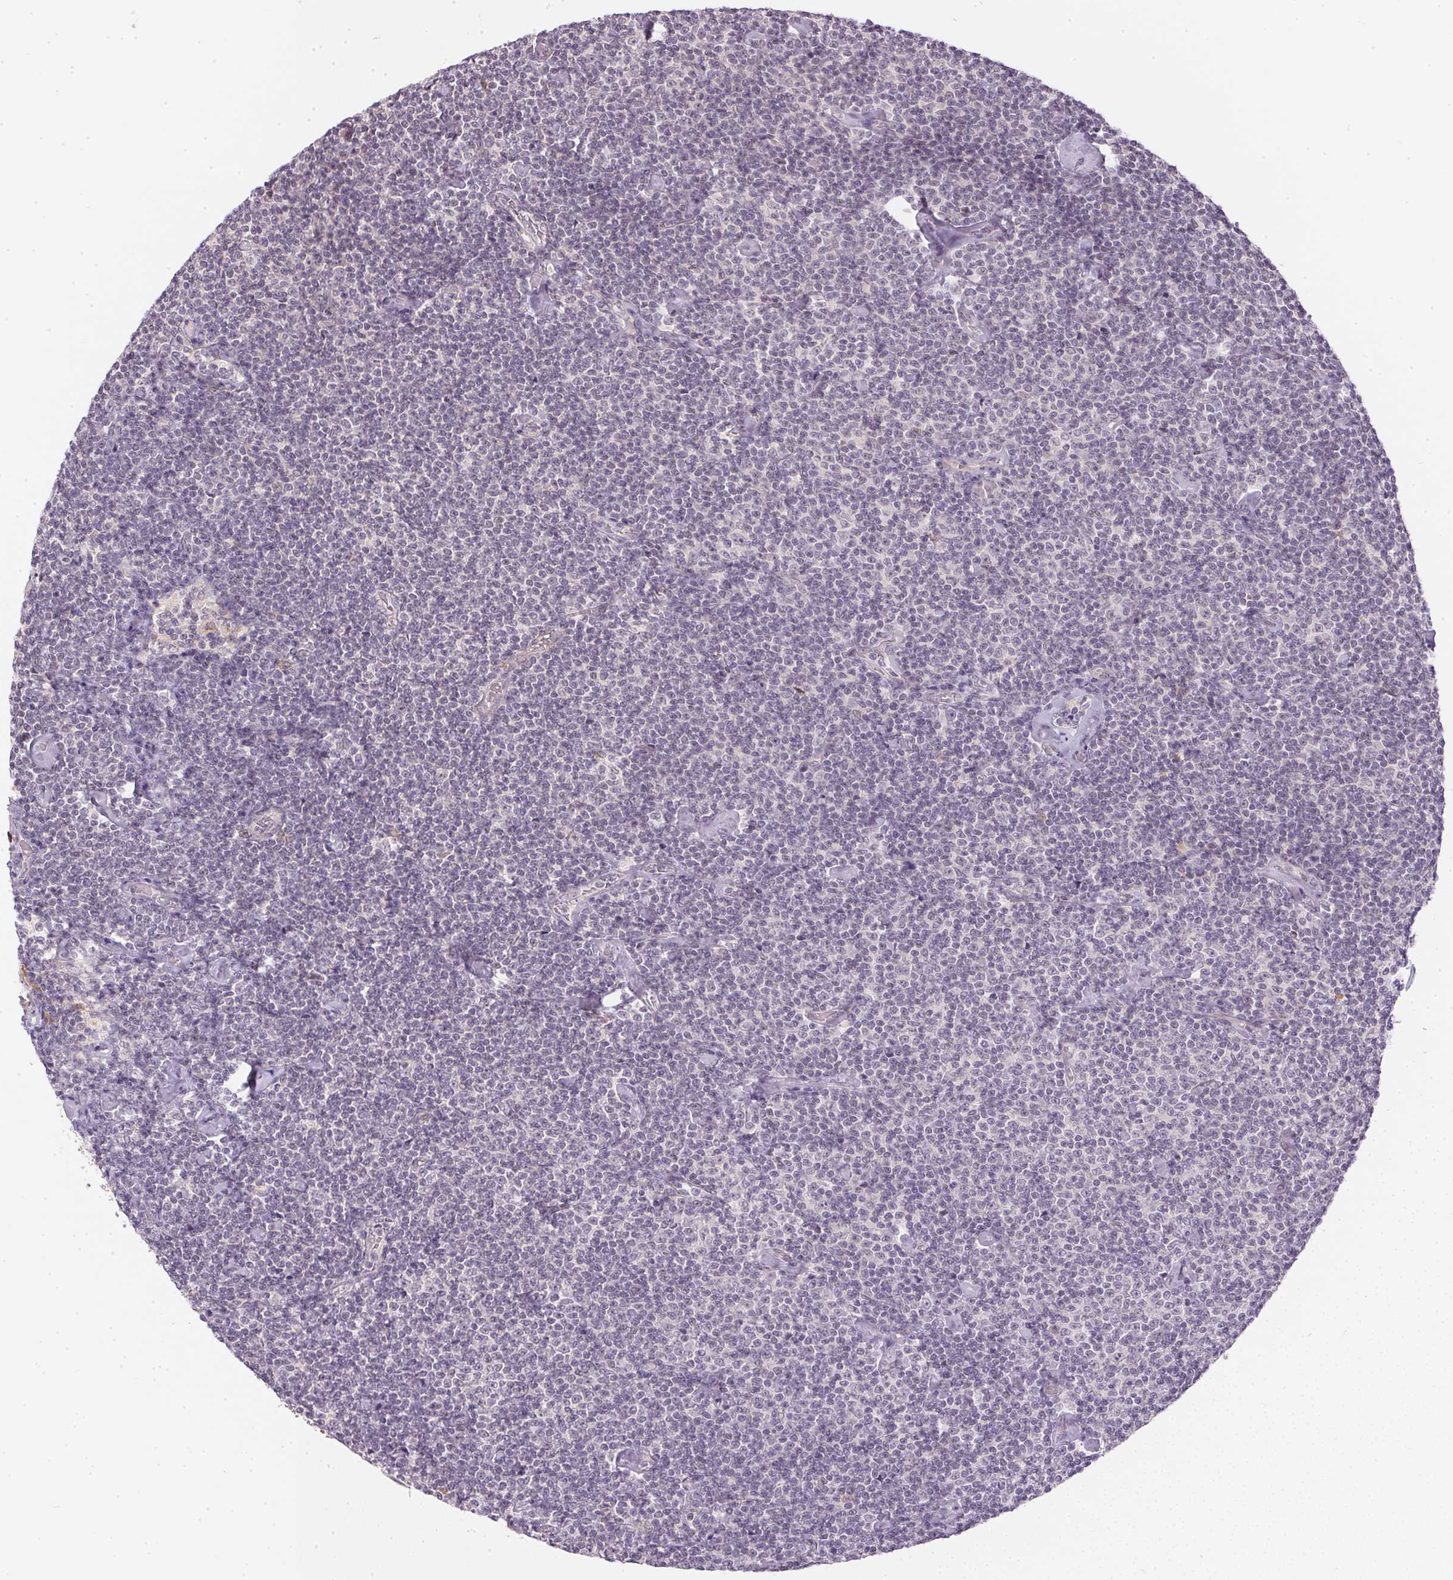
{"staining": {"intensity": "negative", "quantity": "none", "location": "none"}, "tissue": "lymphoma", "cell_type": "Tumor cells", "image_type": "cancer", "snomed": [{"axis": "morphology", "description": "Malignant lymphoma, non-Hodgkin's type, Low grade"}, {"axis": "topography", "description": "Lymph node"}], "caption": "IHC of lymphoma exhibits no staining in tumor cells.", "gene": "TTC23L", "patient": {"sex": "male", "age": 81}}